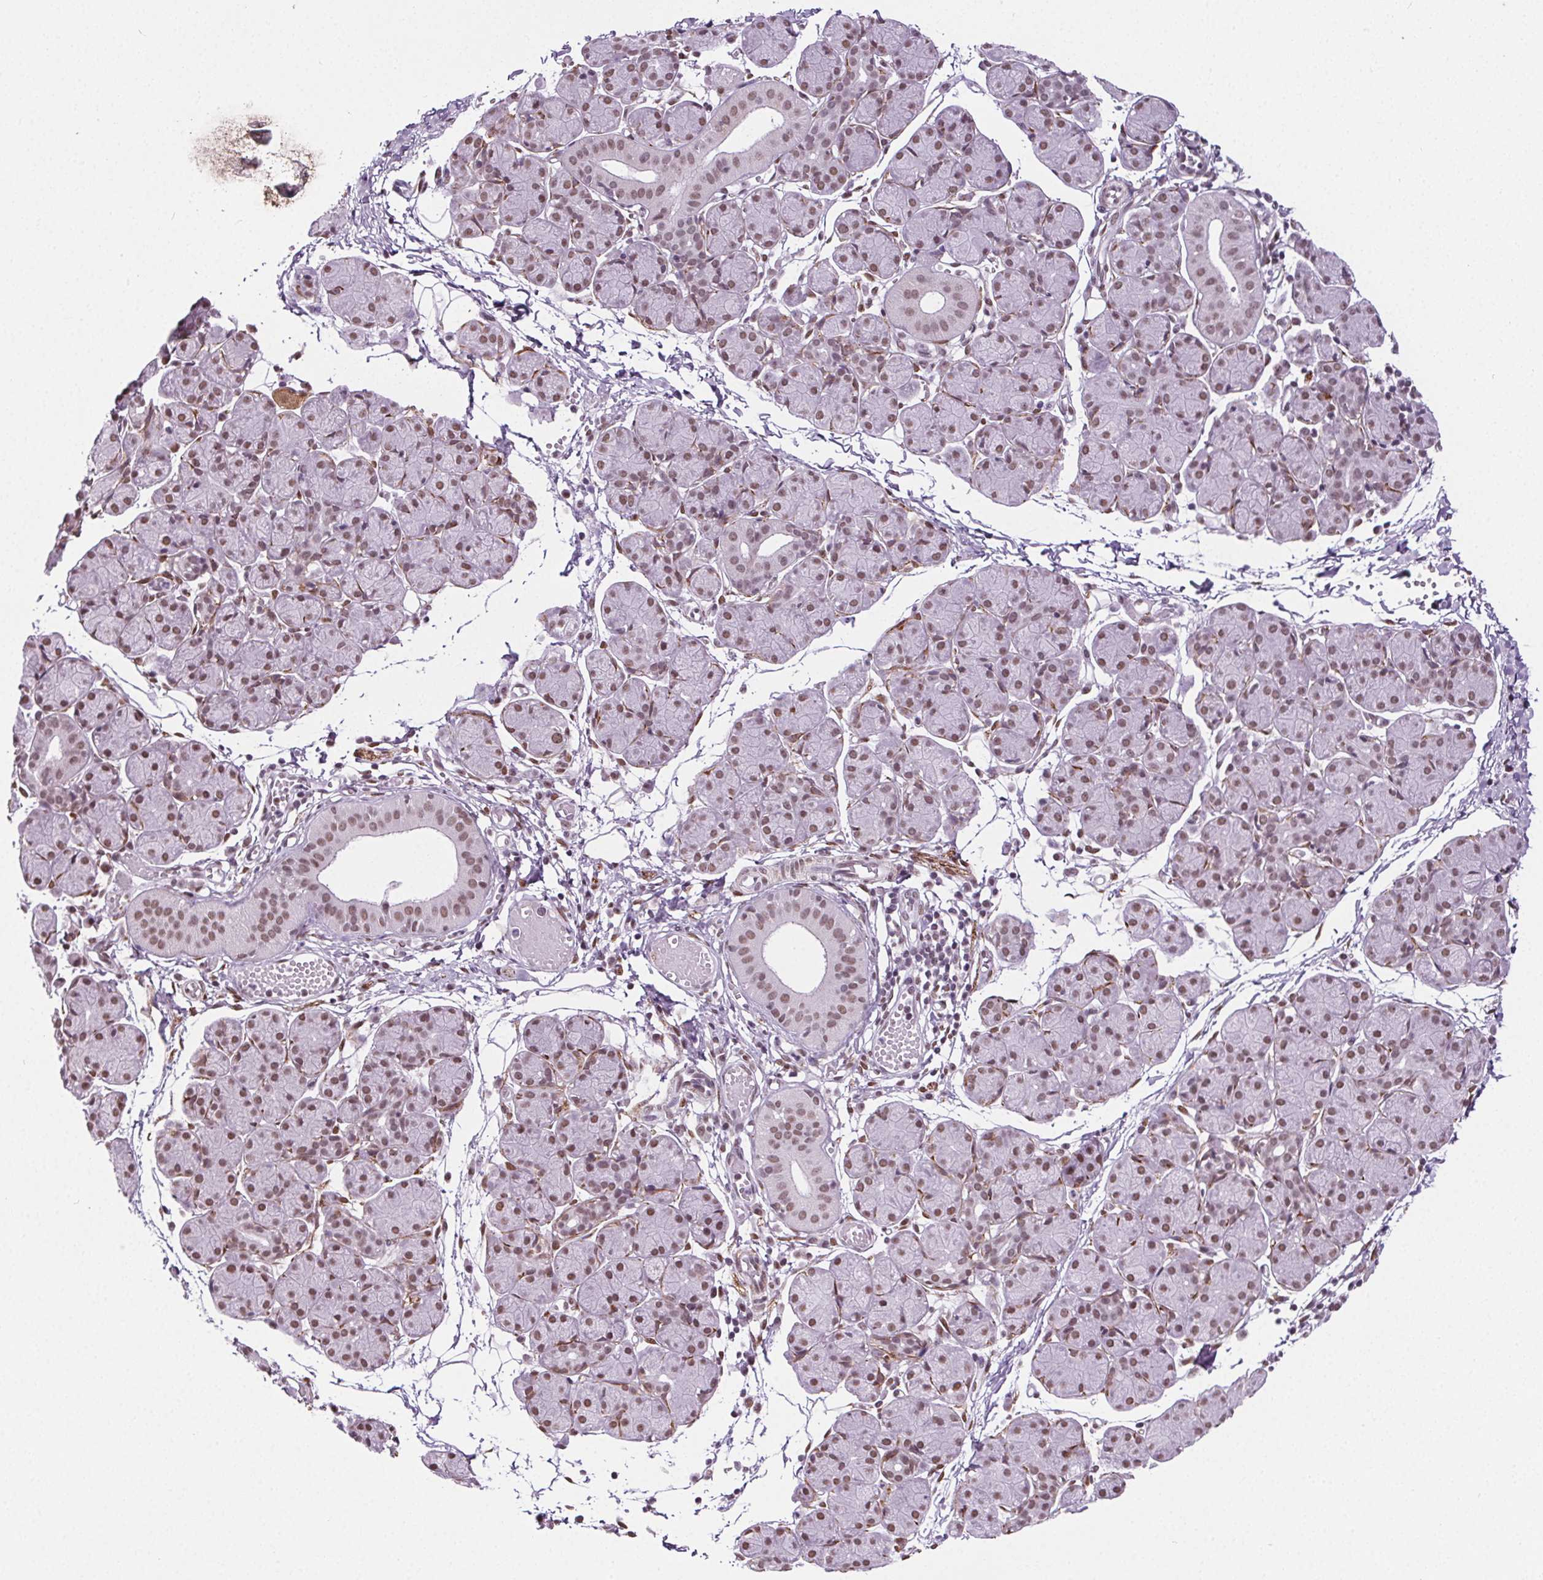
{"staining": {"intensity": "moderate", "quantity": ">75%", "location": "nuclear"}, "tissue": "salivary gland", "cell_type": "Glandular cells", "image_type": "normal", "snomed": [{"axis": "morphology", "description": "Normal tissue, NOS"}, {"axis": "morphology", "description": "Inflammation, NOS"}, {"axis": "topography", "description": "Lymph node"}, {"axis": "topography", "description": "Salivary gland"}], "caption": "Immunohistochemical staining of unremarkable salivary gland displays moderate nuclear protein positivity in about >75% of glandular cells.", "gene": "GP6", "patient": {"sex": "male", "age": 3}}